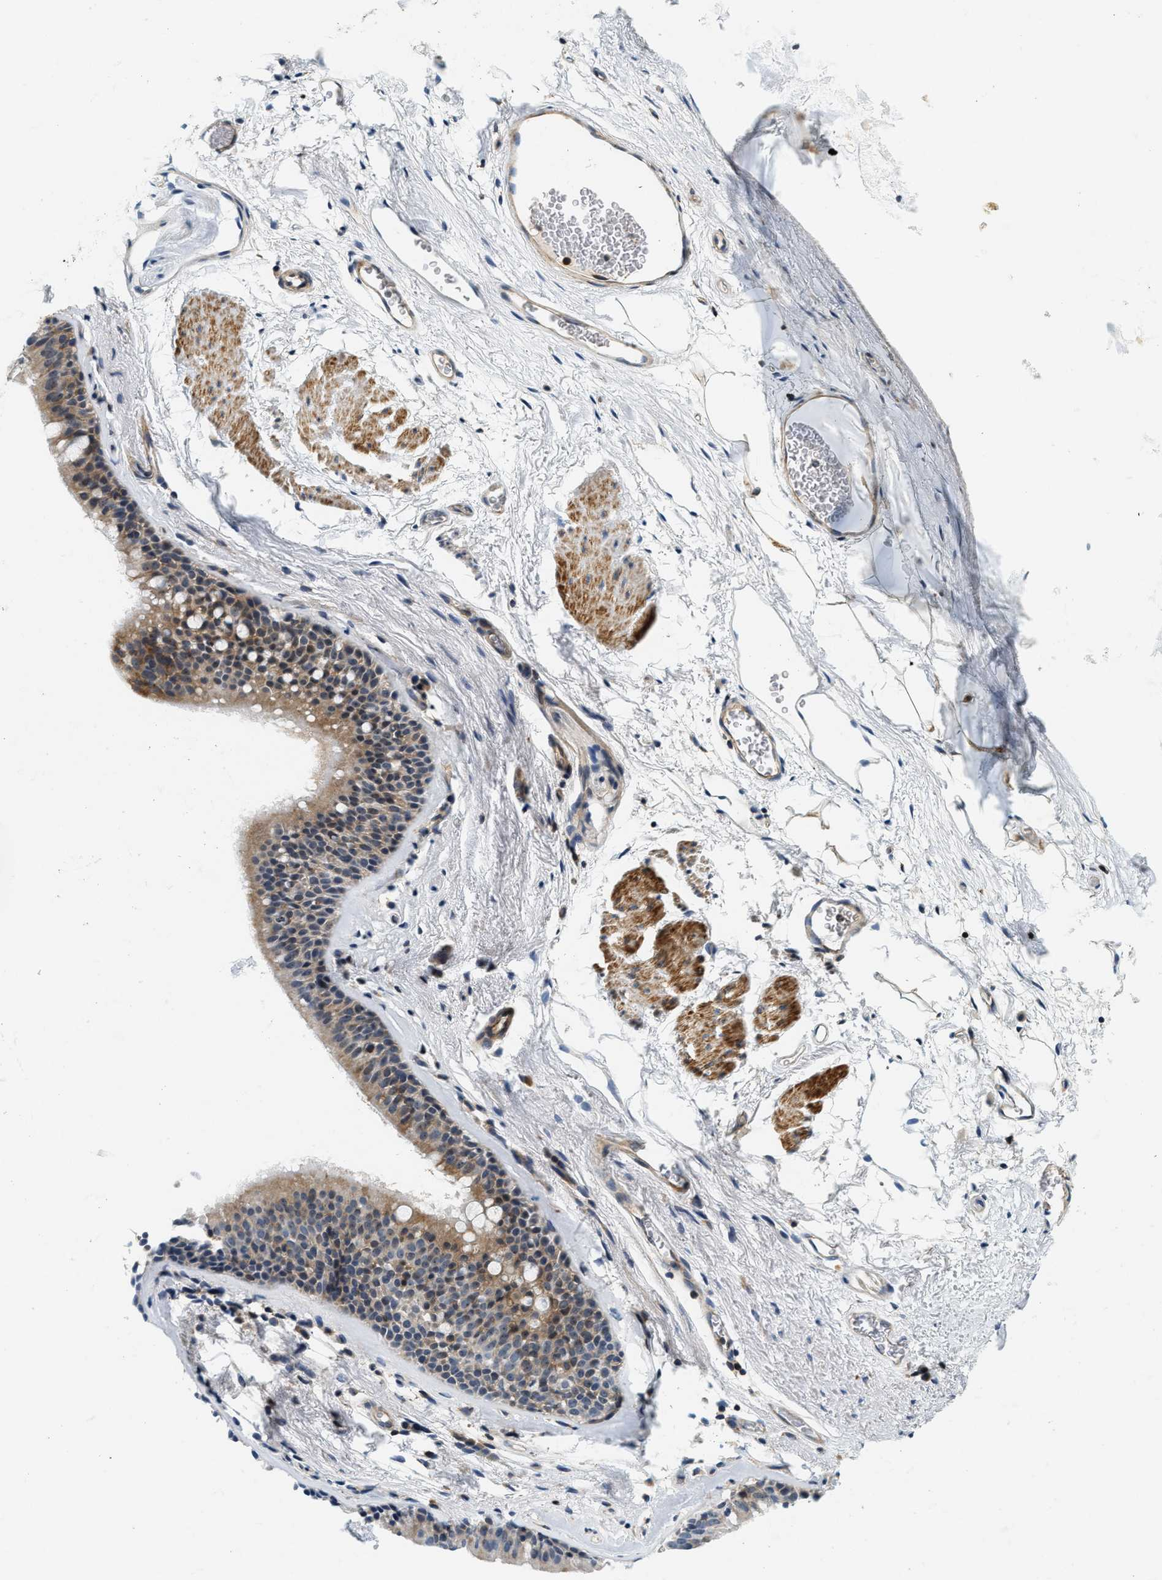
{"staining": {"intensity": "moderate", "quantity": ">75%", "location": "cytoplasmic/membranous"}, "tissue": "bronchus", "cell_type": "Respiratory epithelial cells", "image_type": "normal", "snomed": [{"axis": "morphology", "description": "Normal tissue, NOS"}, {"axis": "topography", "description": "Cartilage tissue"}, {"axis": "topography", "description": "Bronchus"}], "caption": "Immunohistochemistry photomicrograph of unremarkable bronchus: human bronchus stained using immunohistochemistry (IHC) displays medium levels of moderate protein expression localized specifically in the cytoplasmic/membranous of respiratory epithelial cells, appearing as a cytoplasmic/membranous brown color.", "gene": "SAMD9", "patient": {"sex": "female", "age": 53}}